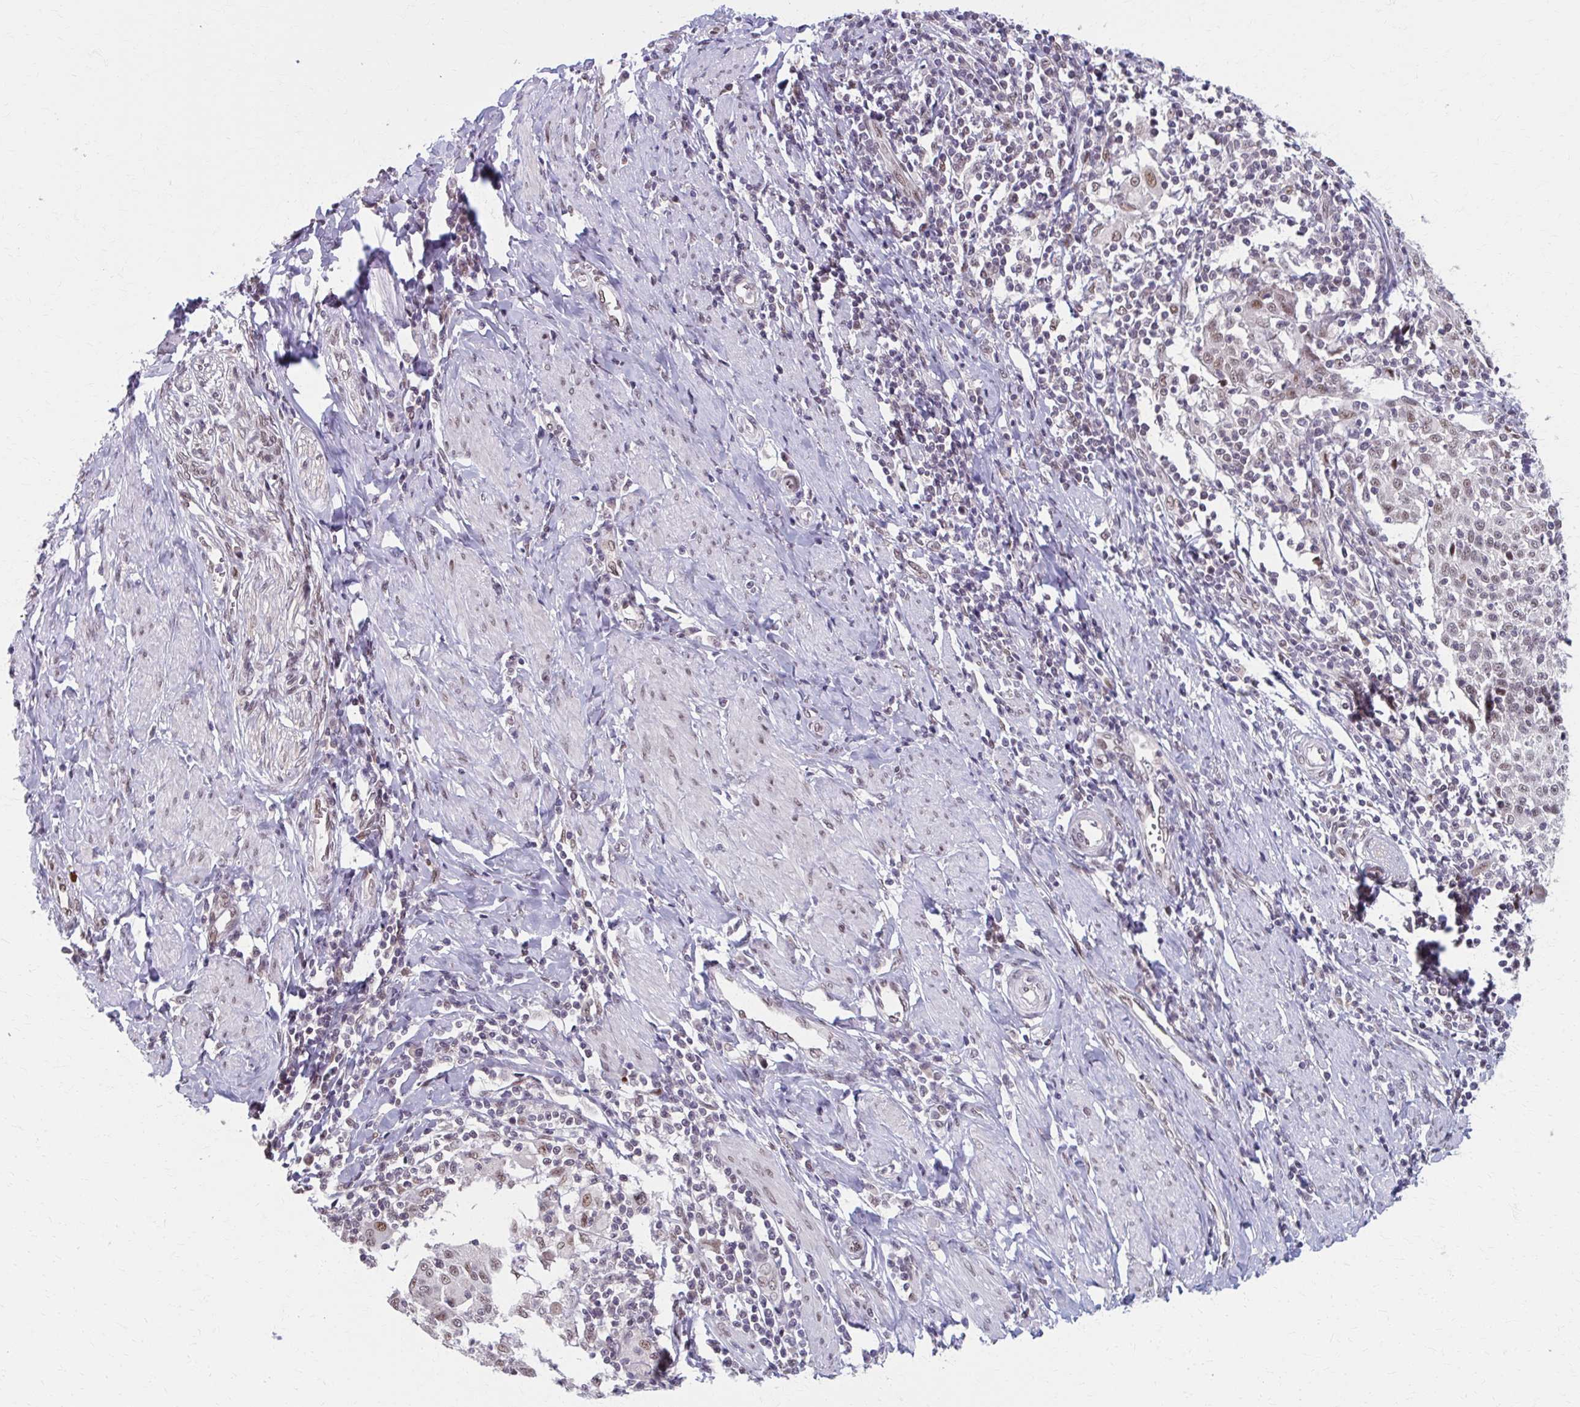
{"staining": {"intensity": "weak", "quantity": ">75%", "location": "nuclear"}, "tissue": "cervical cancer", "cell_type": "Tumor cells", "image_type": "cancer", "snomed": [{"axis": "morphology", "description": "Squamous cell carcinoma, NOS"}, {"axis": "topography", "description": "Cervix"}], "caption": "Cervical squamous cell carcinoma stained for a protein (brown) reveals weak nuclear positive expression in approximately >75% of tumor cells.", "gene": "SETBP1", "patient": {"sex": "female", "age": 52}}